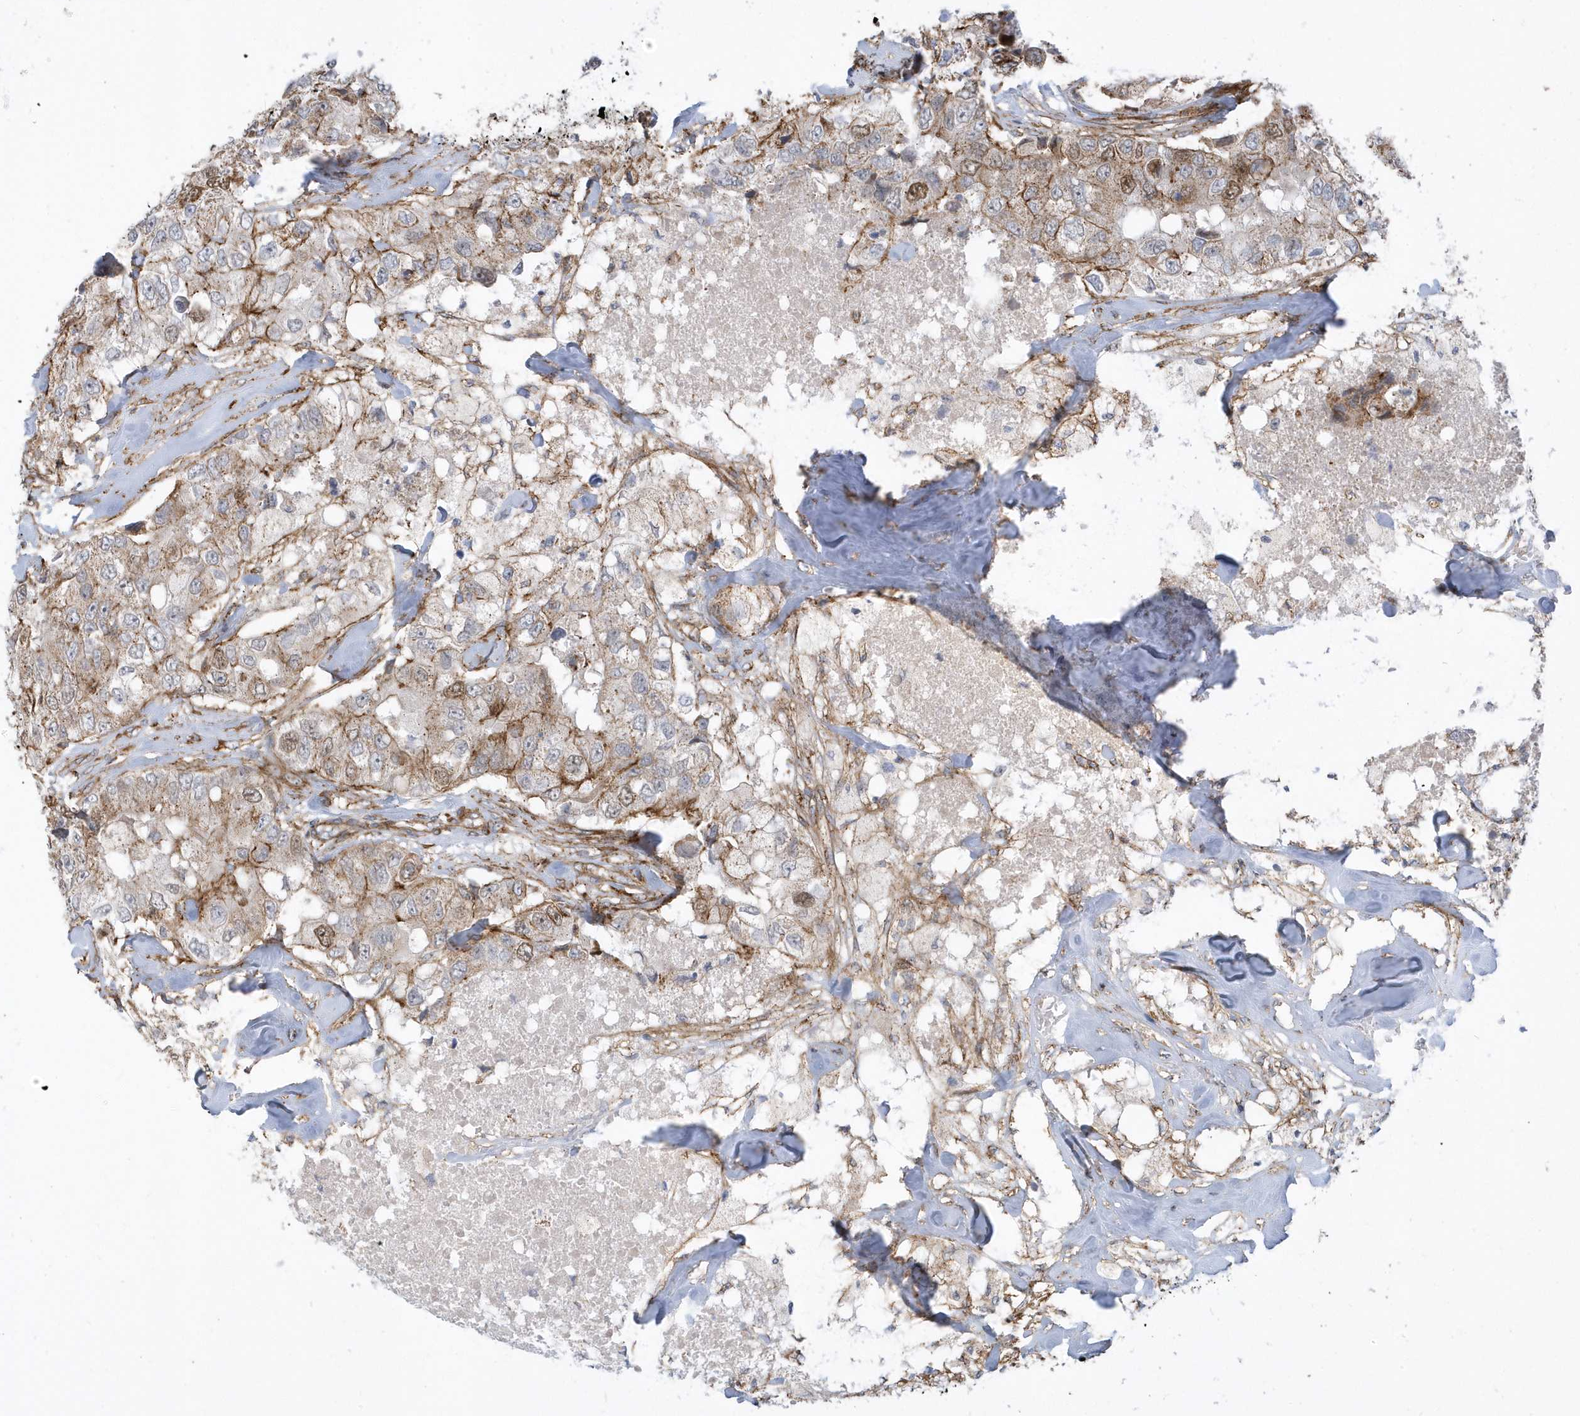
{"staining": {"intensity": "moderate", "quantity": "<25%", "location": "cytoplasmic/membranous,nuclear"}, "tissue": "breast cancer", "cell_type": "Tumor cells", "image_type": "cancer", "snomed": [{"axis": "morphology", "description": "Duct carcinoma"}, {"axis": "topography", "description": "Breast"}], "caption": "Brown immunohistochemical staining in human breast cancer (invasive ductal carcinoma) exhibits moderate cytoplasmic/membranous and nuclear positivity in approximately <25% of tumor cells.", "gene": "HRH4", "patient": {"sex": "female", "age": 62}}